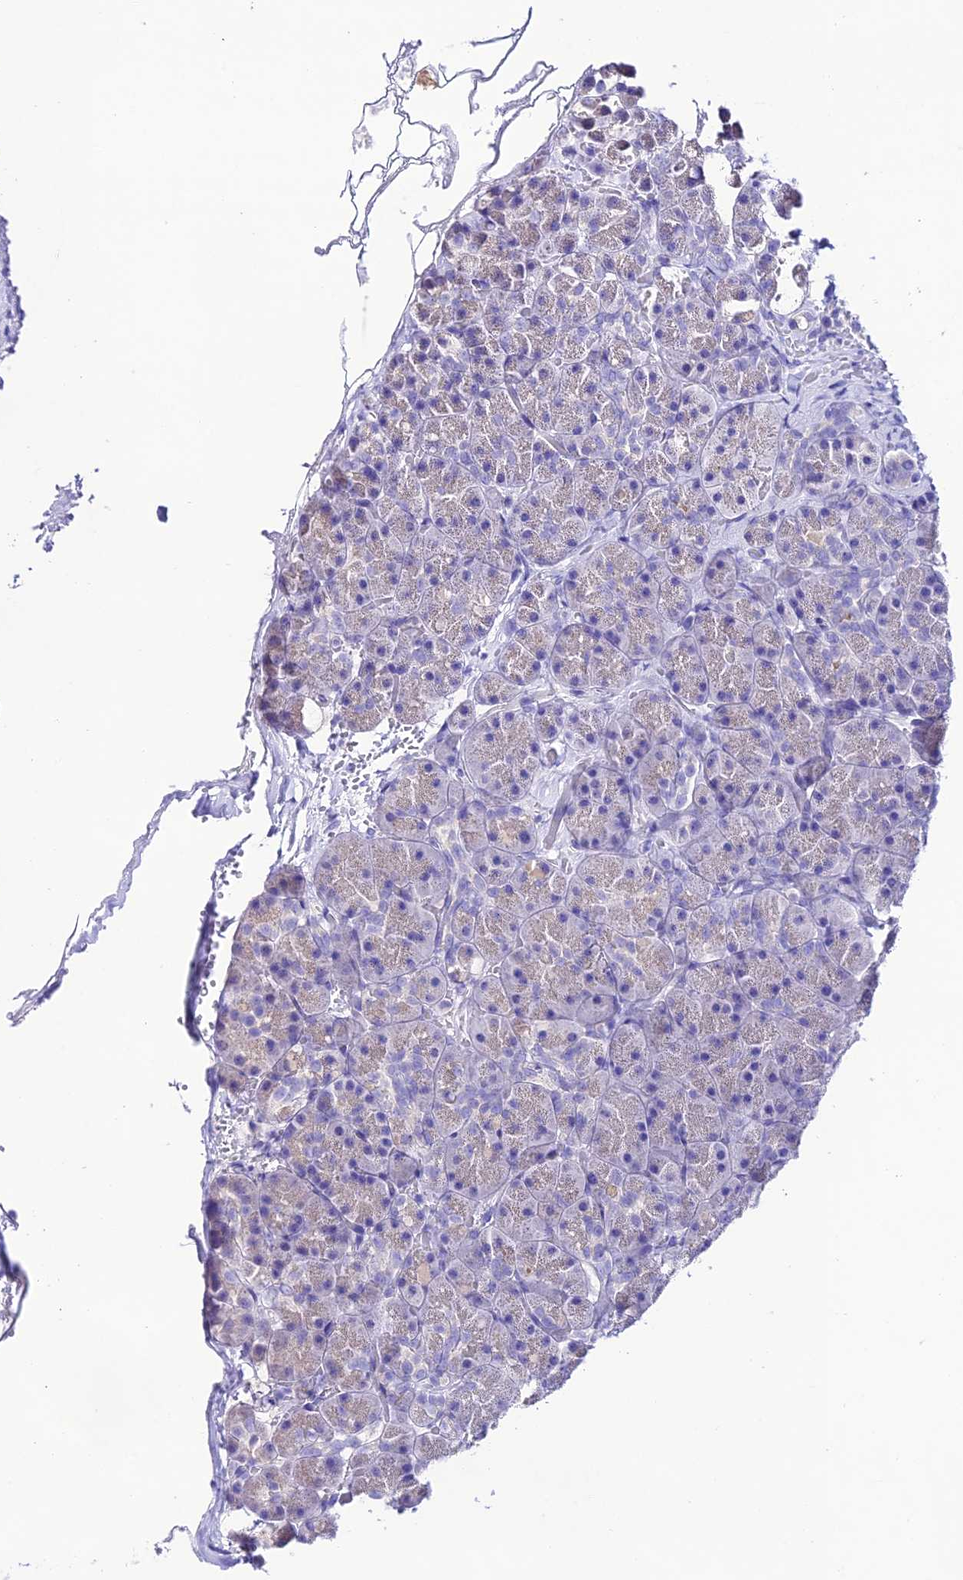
{"staining": {"intensity": "negative", "quantity": "none", "location": "none"}, "tissue": "pancreas", "cell_type": "Exocrine glandular cells", "image_type": "normal", "snomed": [{"axis": "morphology", "description": "Normal tissue, NOS"}, {"axis": "topography", "description": "Pancreas"}], "caption": "The photomicrograph displays no significant expression in exocrine glandular cells of pancreas. (DAB (3,3'-diaminobenzidine) immunohistochemistry (IHC) with hematoxylin counter stain).", "gene": "NLRP6", "patient": {"sex": "male", "age": 36}}